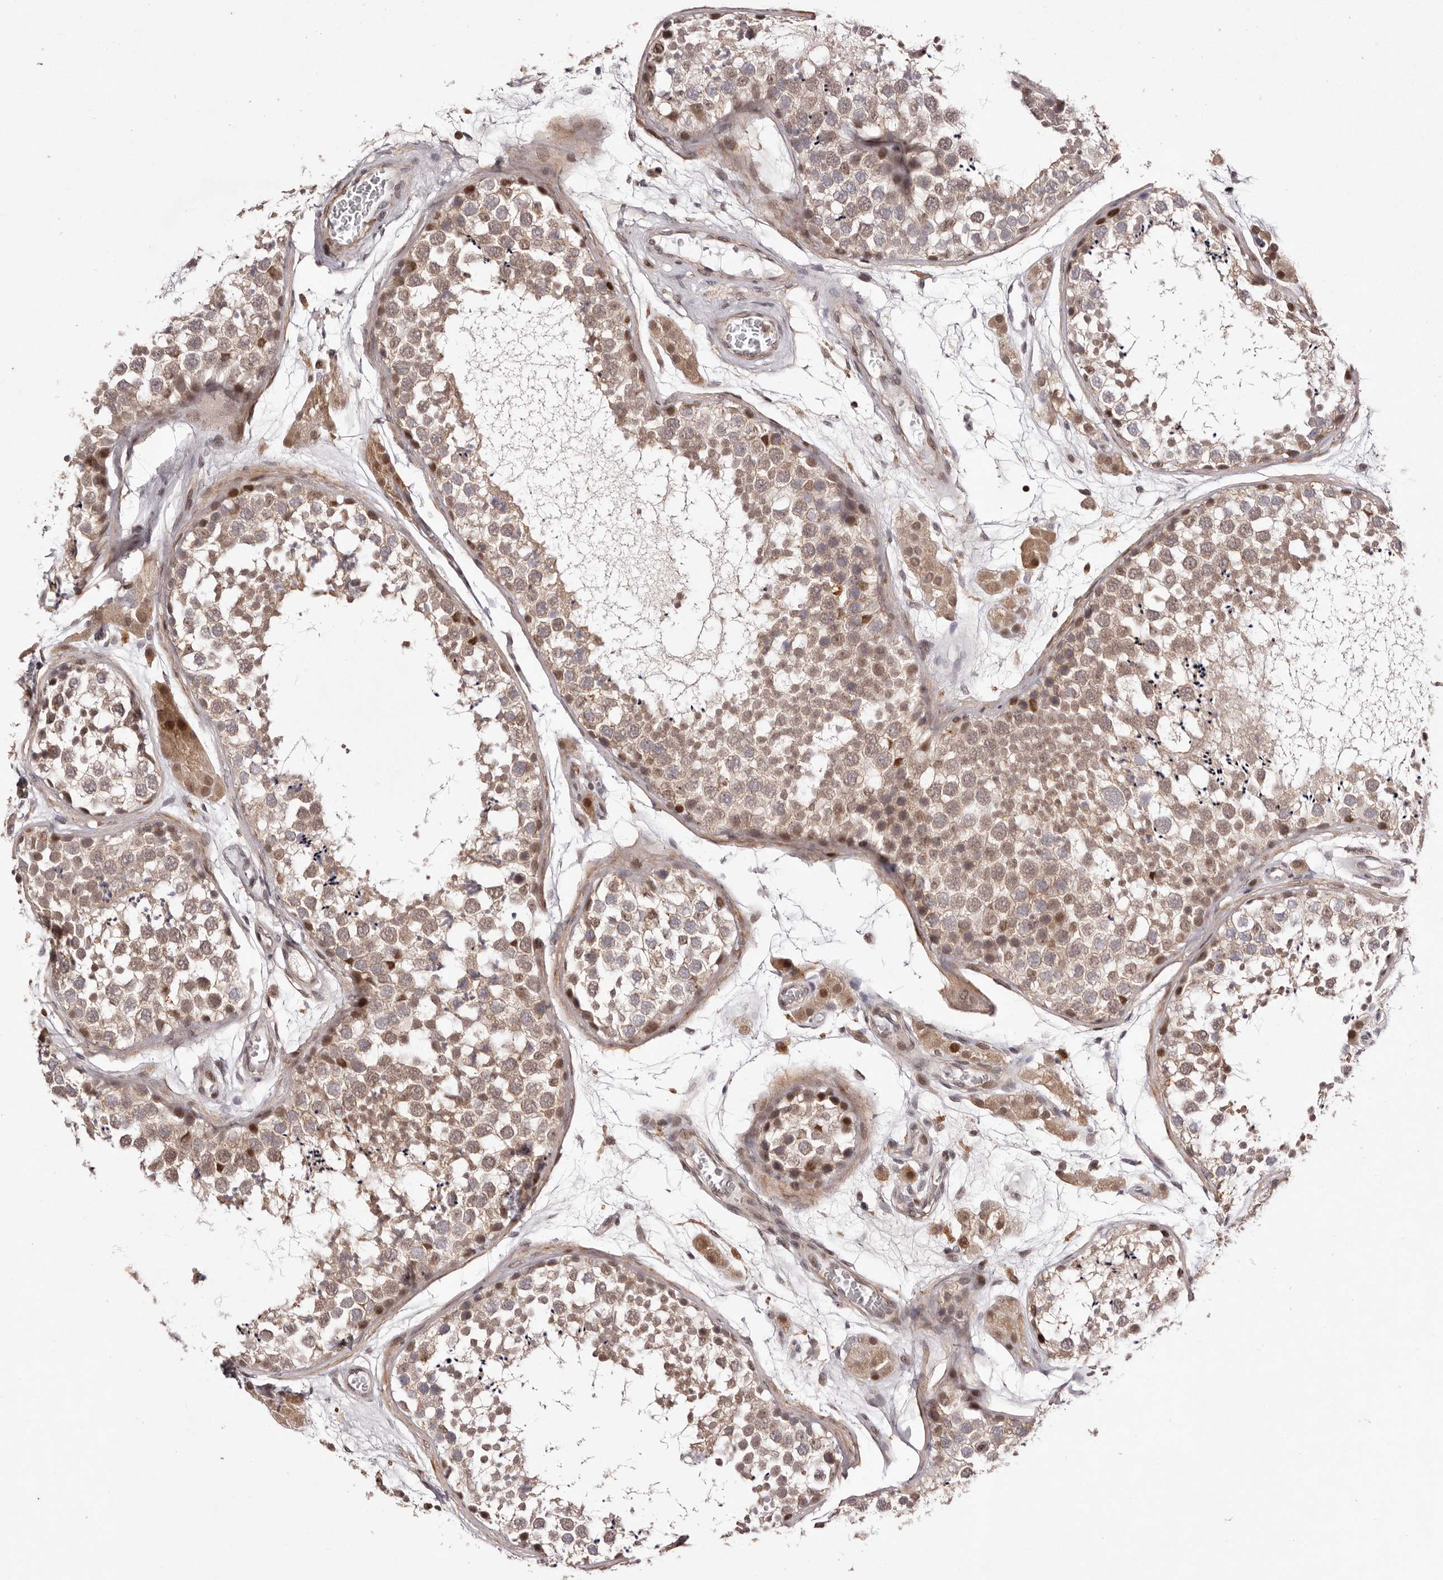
{"staining": {"intensity": "moderate", "quantity": "25%-75%", "location": "cytoplasmic/membranous,nuclear"}, "tissue": "testis", "cell_type": "Cells in seminiferous ducts", "image_type": "normal", "snomed": [{"axis": "morphology", "description": "Normal tissue, NOS"}, {"axis": "topography", "description": "Testis"}], "caption": "Testis stained with DAB IHC demonstrates medium levels of moderate cytoplasmic/membranous,nuclear expression in approximately 25%-75% of cells in seminiferous ducts.", "gene": "FBXO5", "patient": {"sex": "male", "age": 56}}